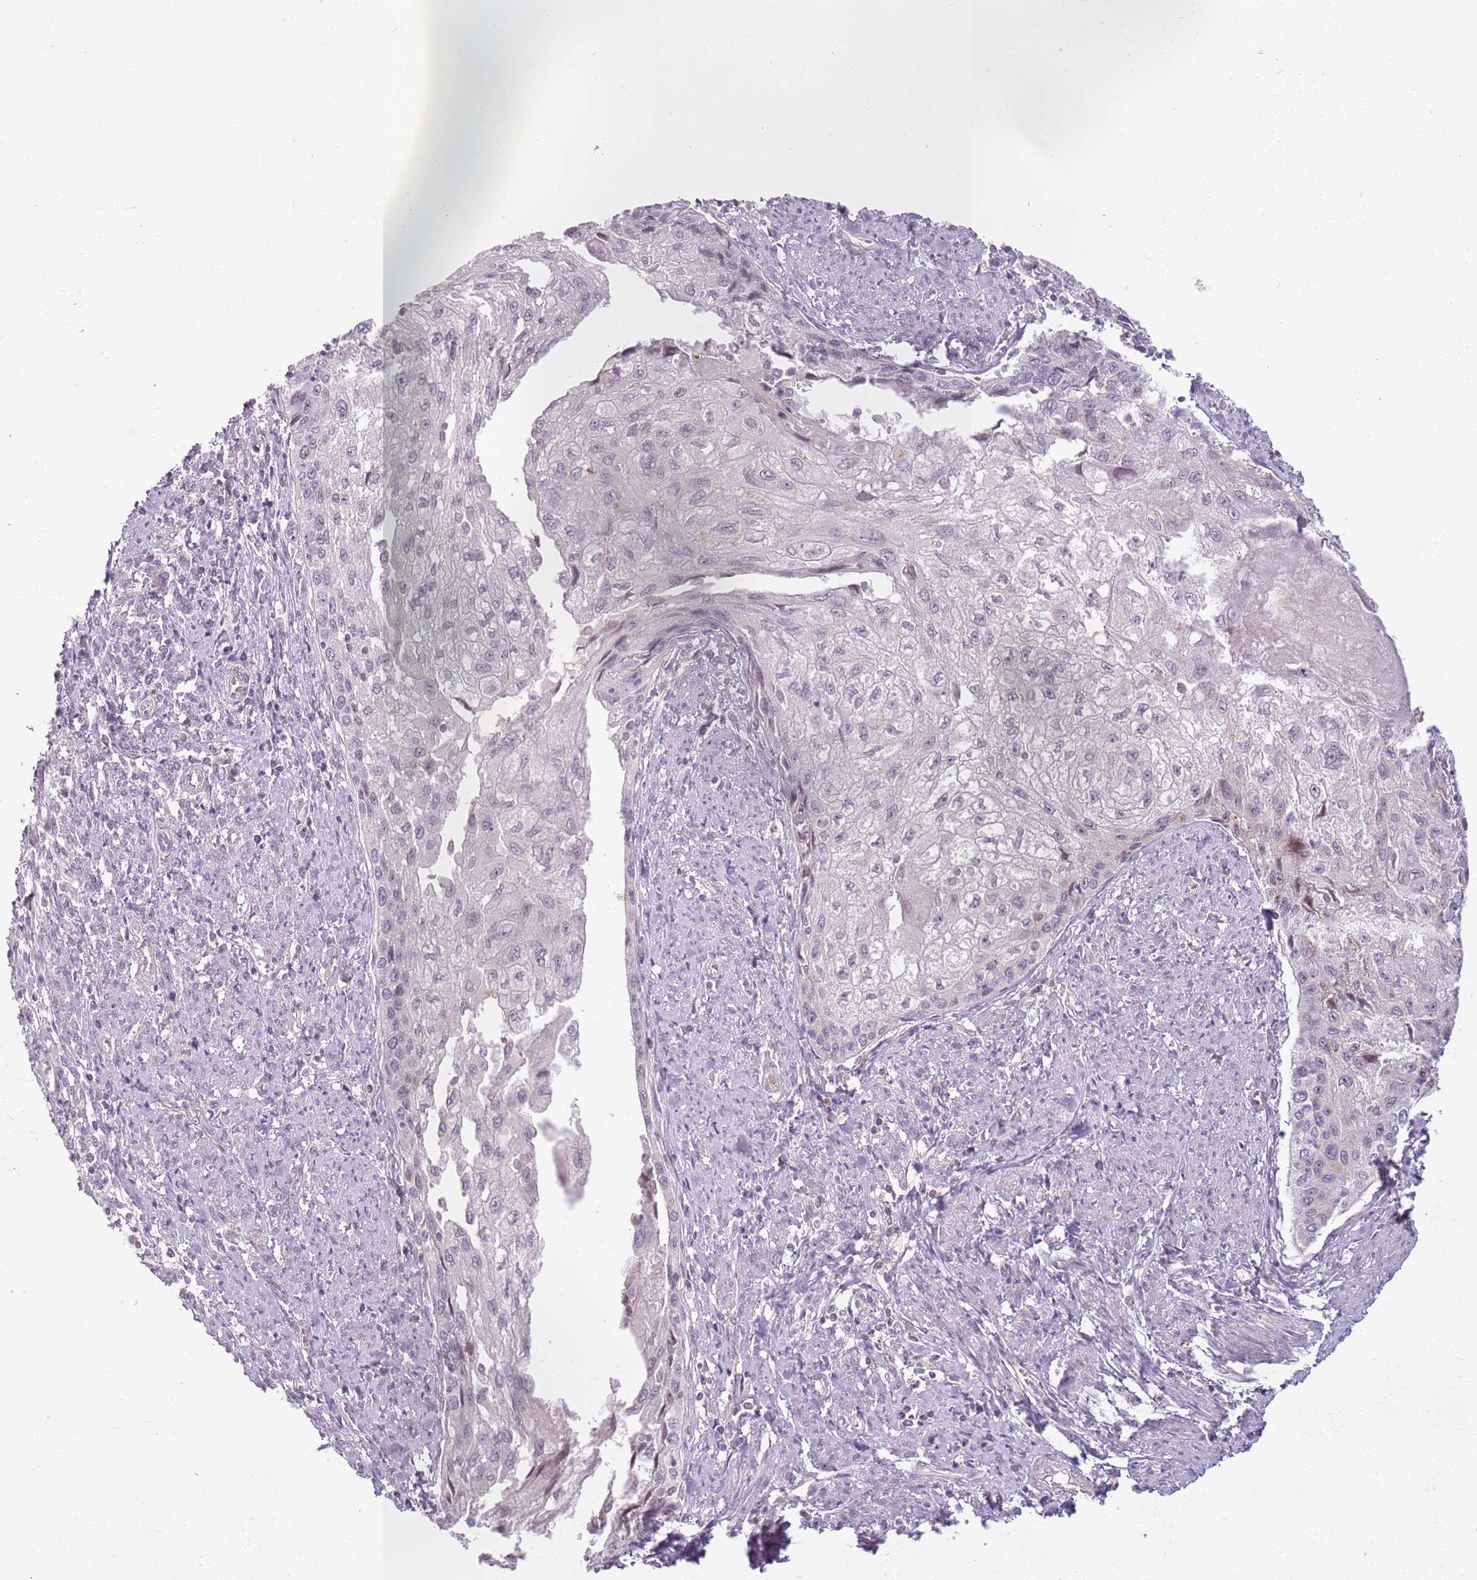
{"staining": {"intensity": "negative", "quantity": "none", "location": "none"}, "tissue": "cervical cancer", "cell_type": "Tumor cells", "image_type": "cancer", "snomed": [{"axis": "morphology", "description": "Squamous cell carcinoma, NOS"}, {"axis": "topography", "description": "Cervix"}], "caption": "Immunohistochemical staining of human cervical cancer (squamous cell carcinoma) exhibits no significant positivity in tumor cells. (DAB (3,3'-diaminobenzidine) immunohistochemistry (IHC) with hematoxylin counter stain).", "gene": "DEFB116", "patient": {"sex": "female", "age": 67}}